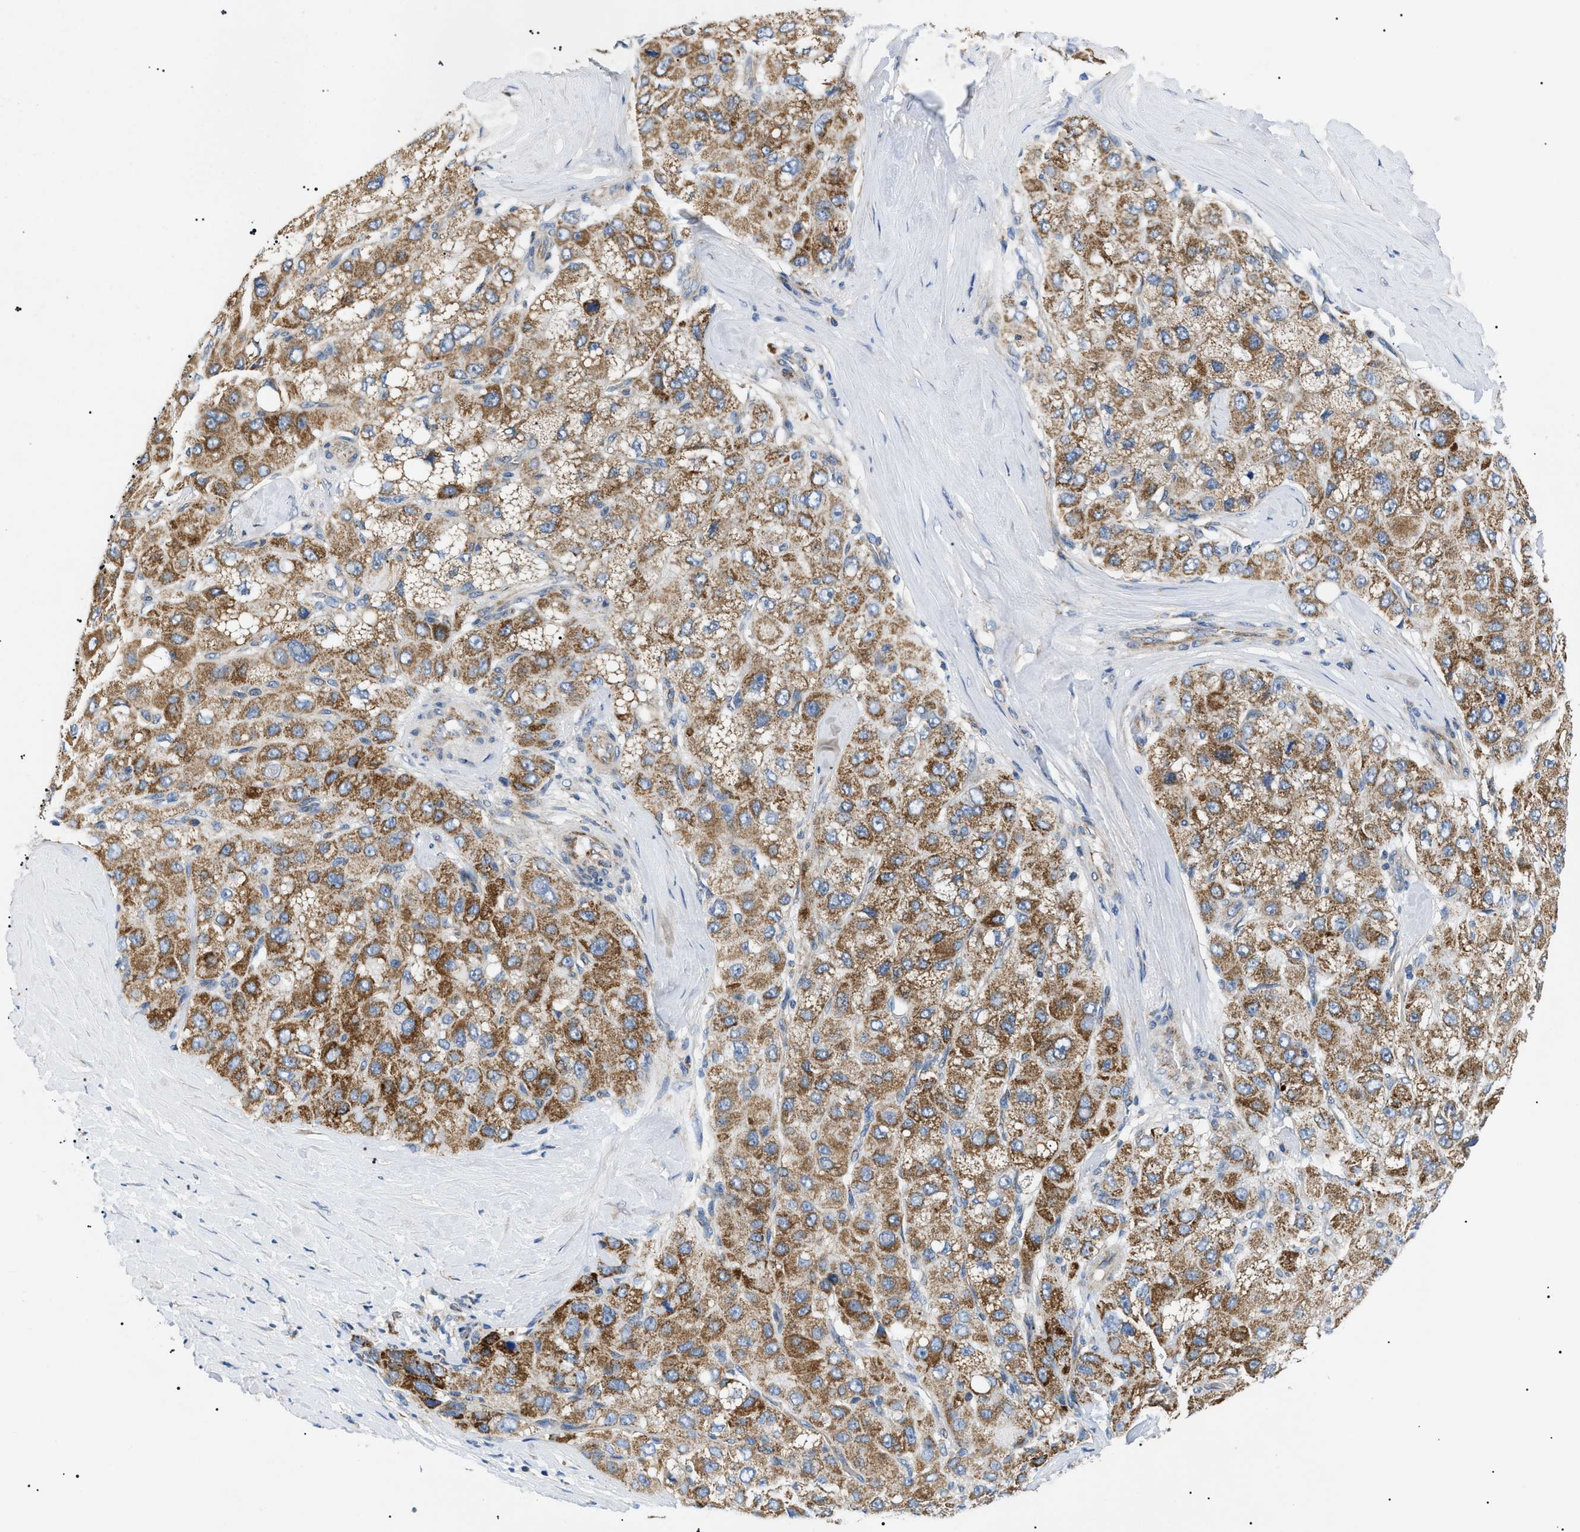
{"staining": {"intensity": "moderate", "quantity": ">75%", "location": "cytoplasmic/membranous"}, "tissue": "liver cancer", "cell_type": "Tumor cells", "image_type": "cancer", "snomed": [{"axis": "morphology", "description": "Carcinoma, Hepatocellular, NOS"}, {"axis": "topography", "description": "Liver"}], "caption": "Liver cancer stained with a brown dye reveals moderate cytoplasmic/membranous positive positivity in approximately >75% of tumor cells.", "gene": "TOMM6", "patient": {"sex": "male", "age": 80}}